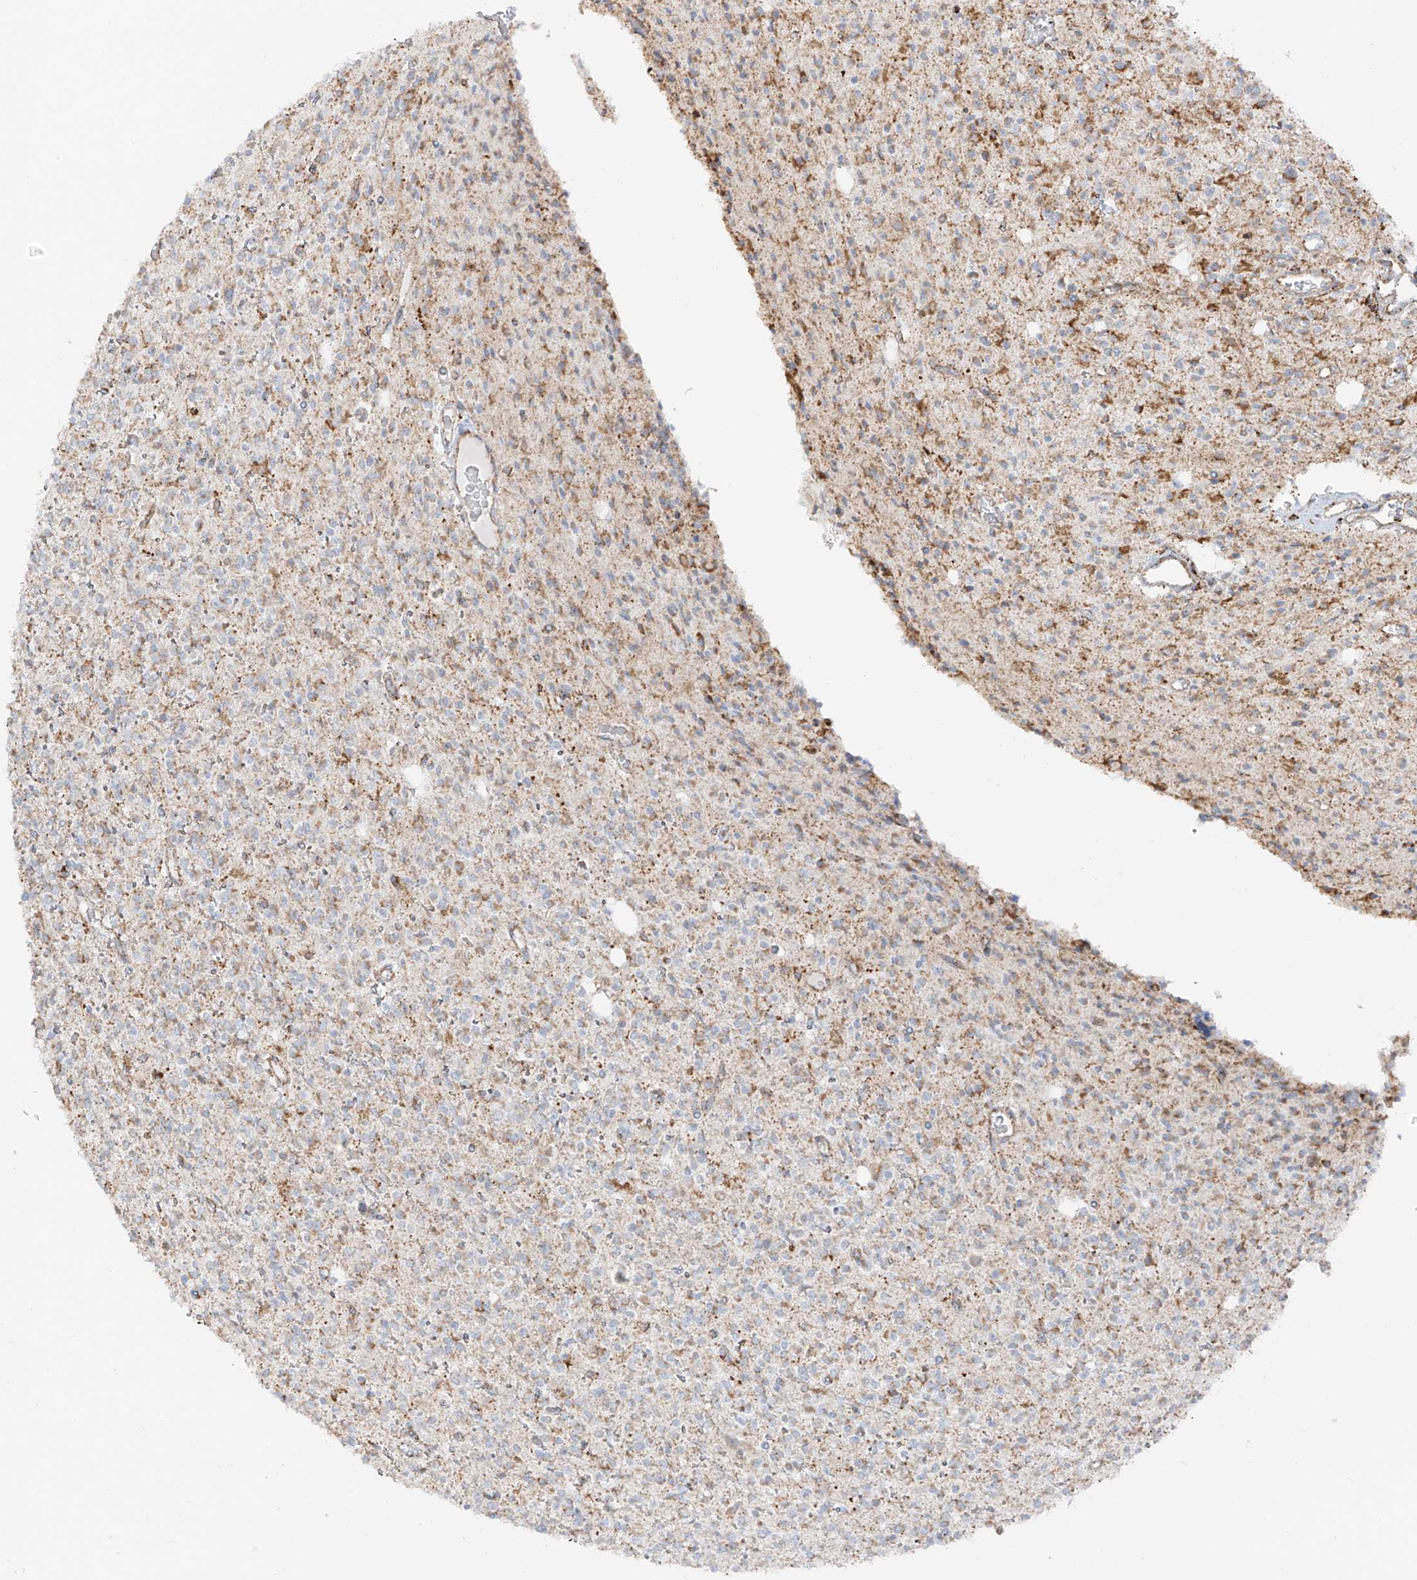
{"staining": {"intensity": "moderate", "quantity": "<25%", "location": "cytoplasmic/membranous"}, "tissue": "glioma", "cell_type": "Tumor cells", "image_type": "cancer", "snomed": [{"axis": "morphology", "description": "Glioma, malignant, High grade"}, {"axis": "topography", "description": "Brain"}], "caption": "Glioma was stained to show a protein in brown. There is low levels of moderate cytoplasmic/membranous positivity in approximately <25% of tumor cells.", "gene": "ETHE1", "patient": {"sex": "male", "age": 34}}